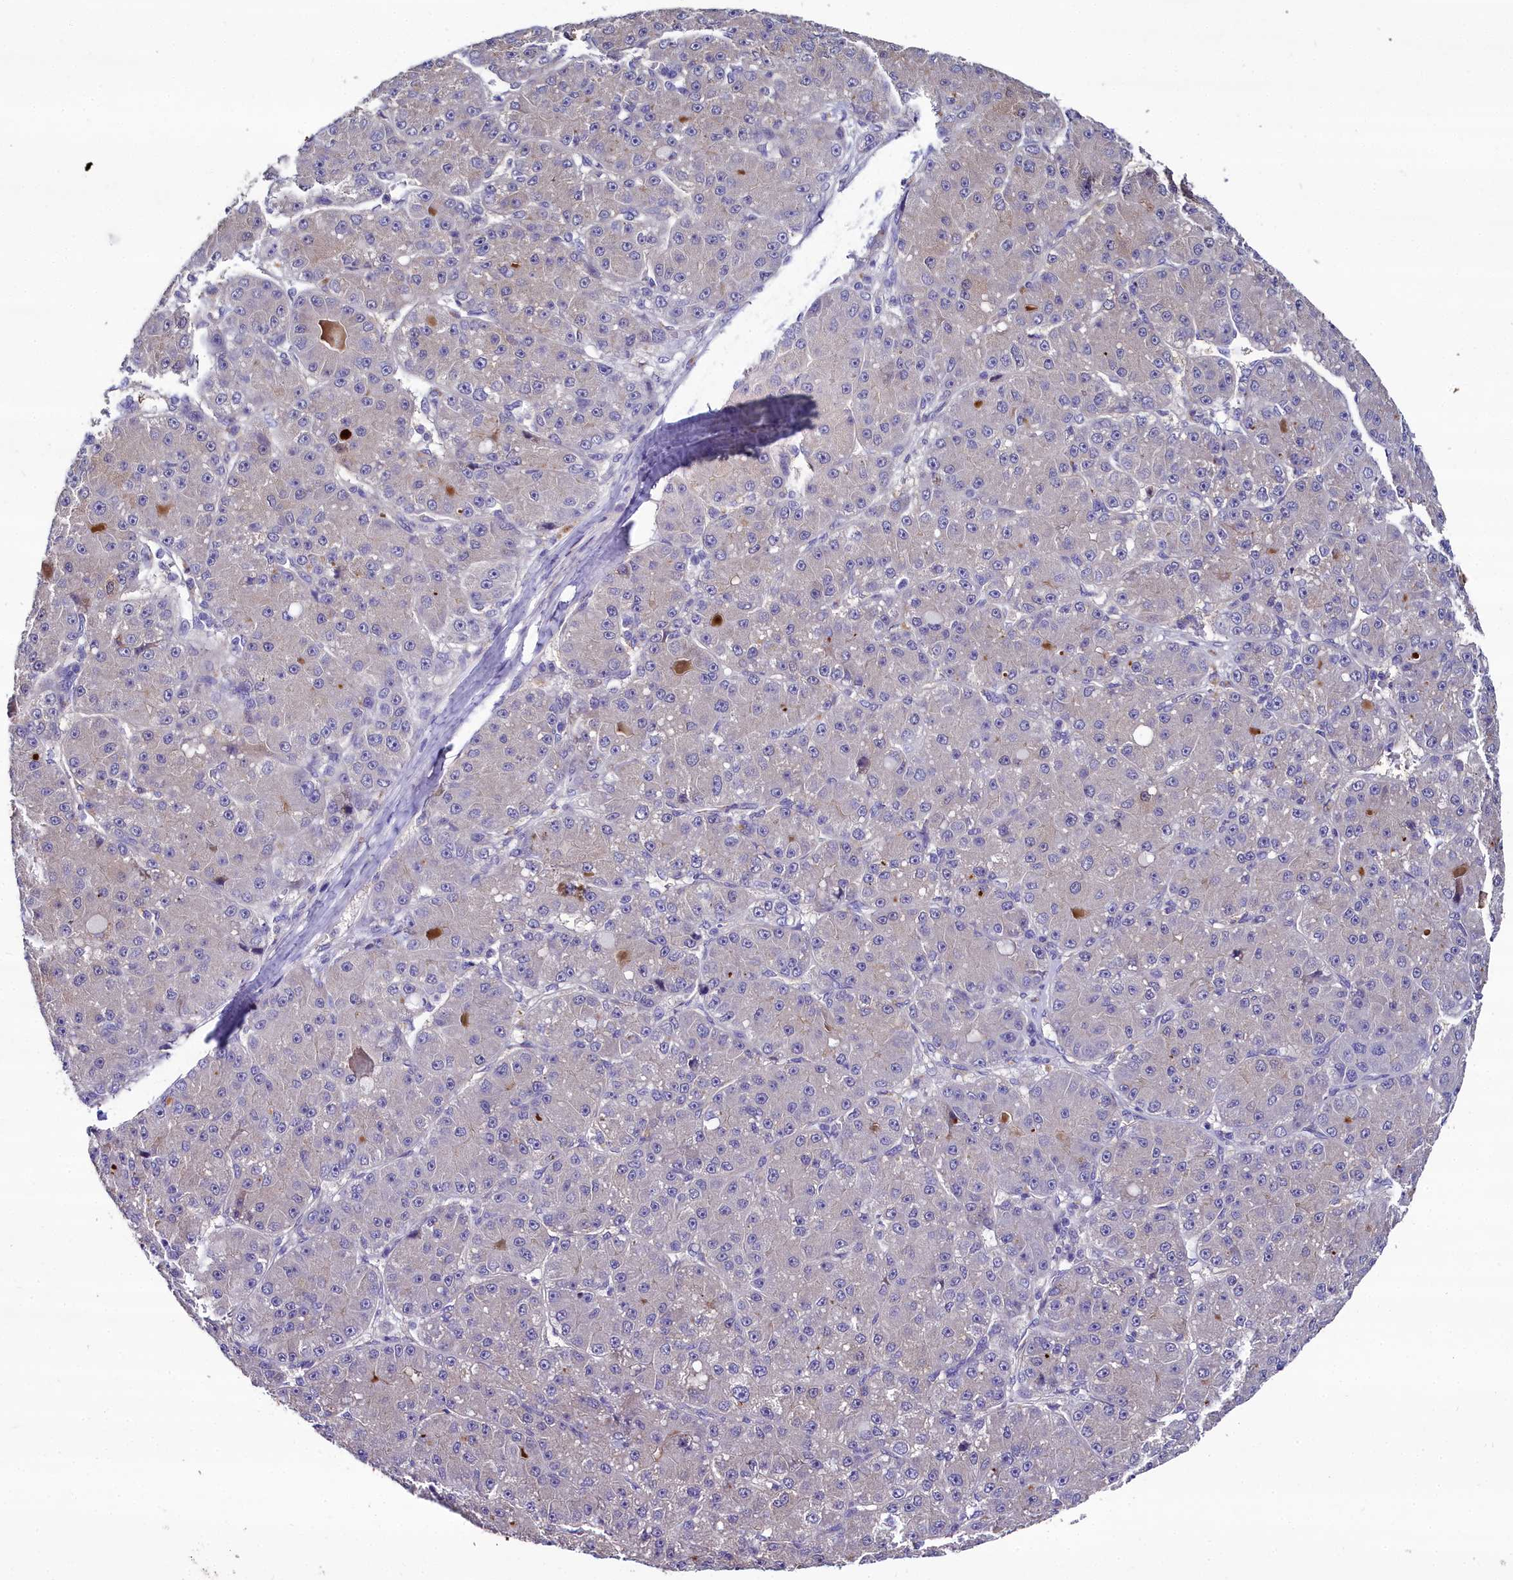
{"staining": {"intensity": "negative", "quantity": "none", "location": "none"}, "tissue": "liver cancer", "cell_type": "Tumor cells", "image_type": "cancer", "snomed": [{"axis": "morphology", "description": "Carcinoma, Hepatocellular, NOS"}, {"axis": "topography", "description": "Liver"}], "caption": "This histopathology image is of liver cancer (hepatocellular carcinoma) stained with IHC to label a protein in brown with the nuclei are counter-stained blue. There is no staining in tumor cells.", "gene": "NT5M", "patient": {"sex": "male", "age": 67}}